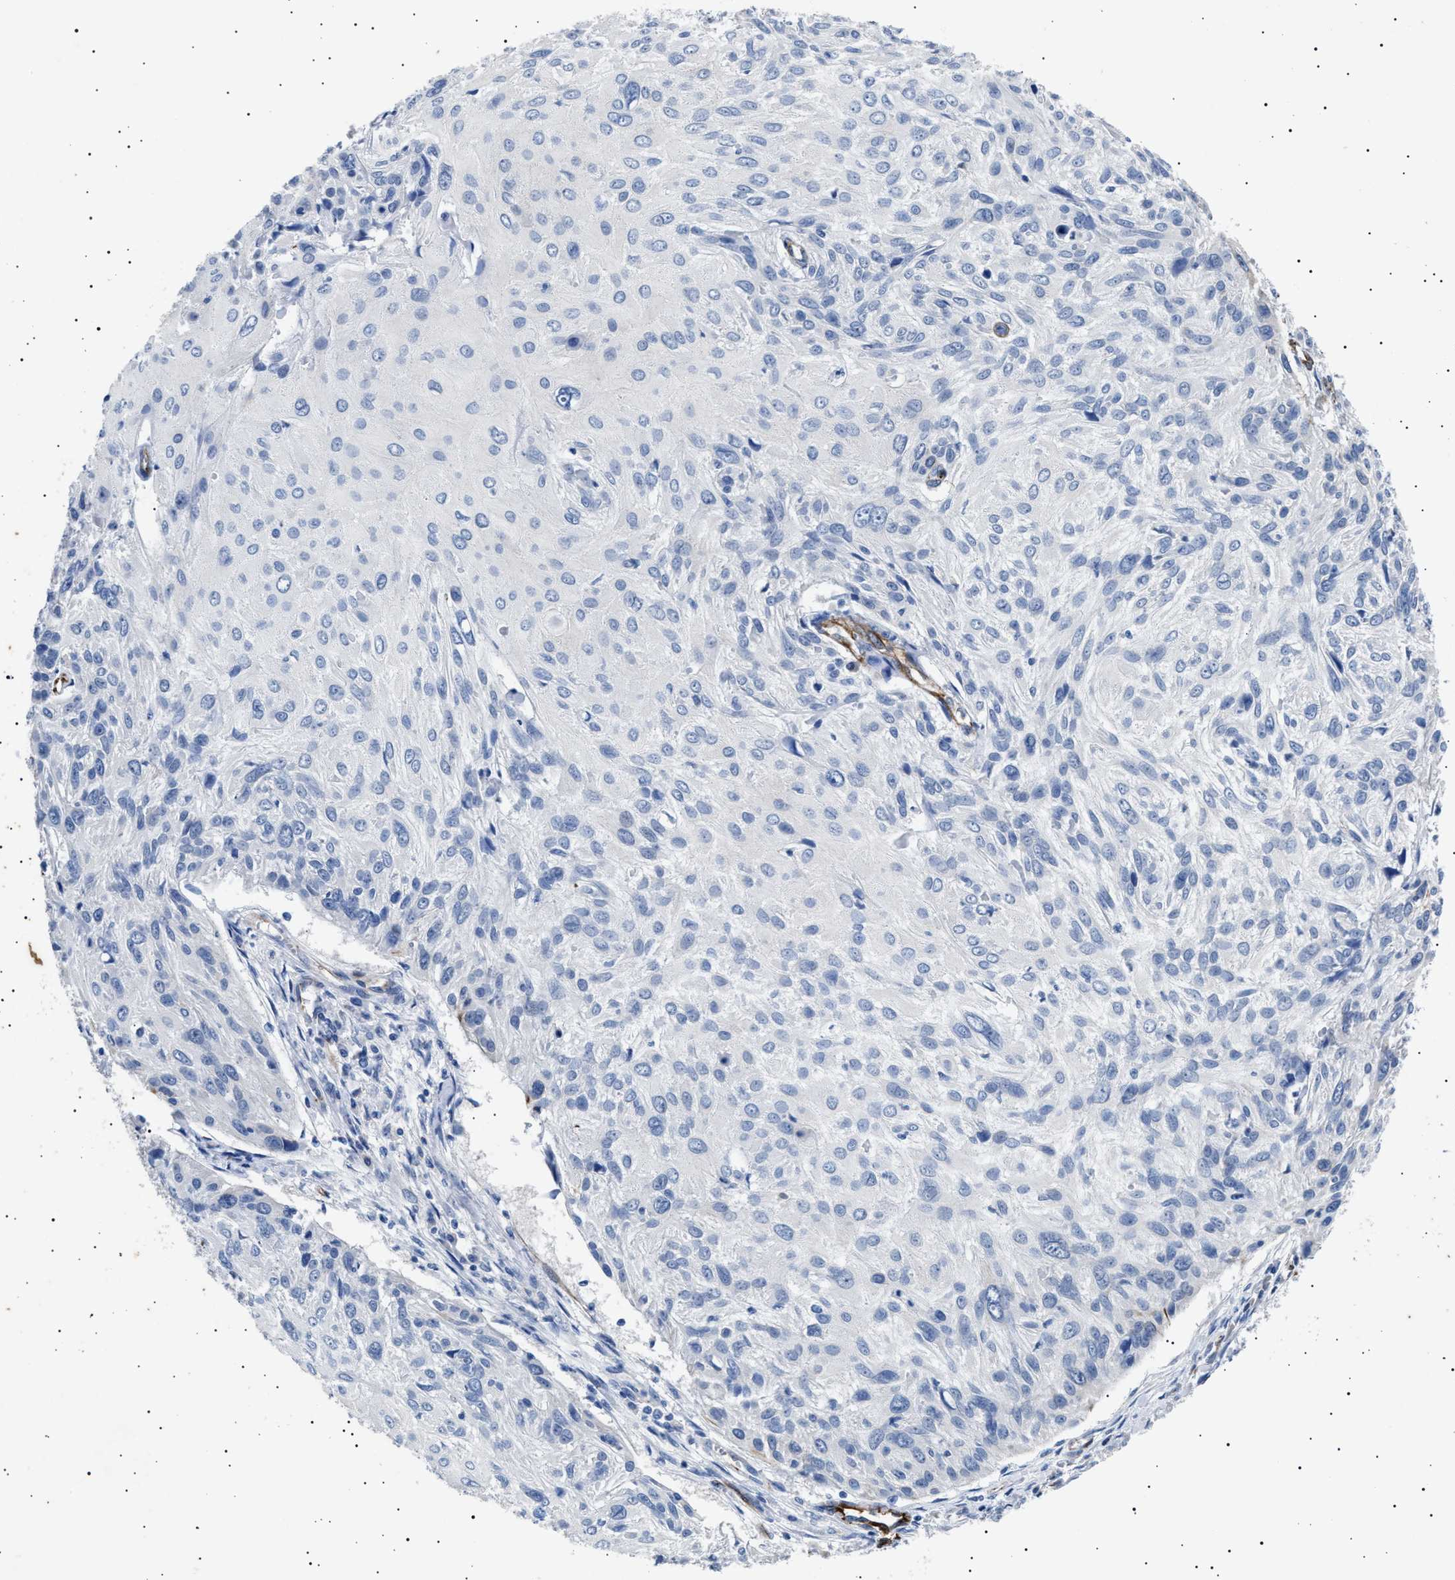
{"staining": {"intensity": "negative", "quantity": "none", "location": "none"}, "tissue": "cervical cancer", "cell_type": "Tumor cells", "image_type": "cancer", "snomed": [{"axis": "morphology", "description": "Squamous cell carcinoma, NOS"}, {"axis": "topography", "description": "Cervix"}], "caption": "Immunohistochemistry image of neoplastic tissue: human cervical cancer (squamous cell carcinoma) stained with DAB (3,3'-diaminobenzidine) displays no significant protein positivity in tumor cells.", "gene": "OLFML2A", "patient": {"sex": "female", "age": 51}}